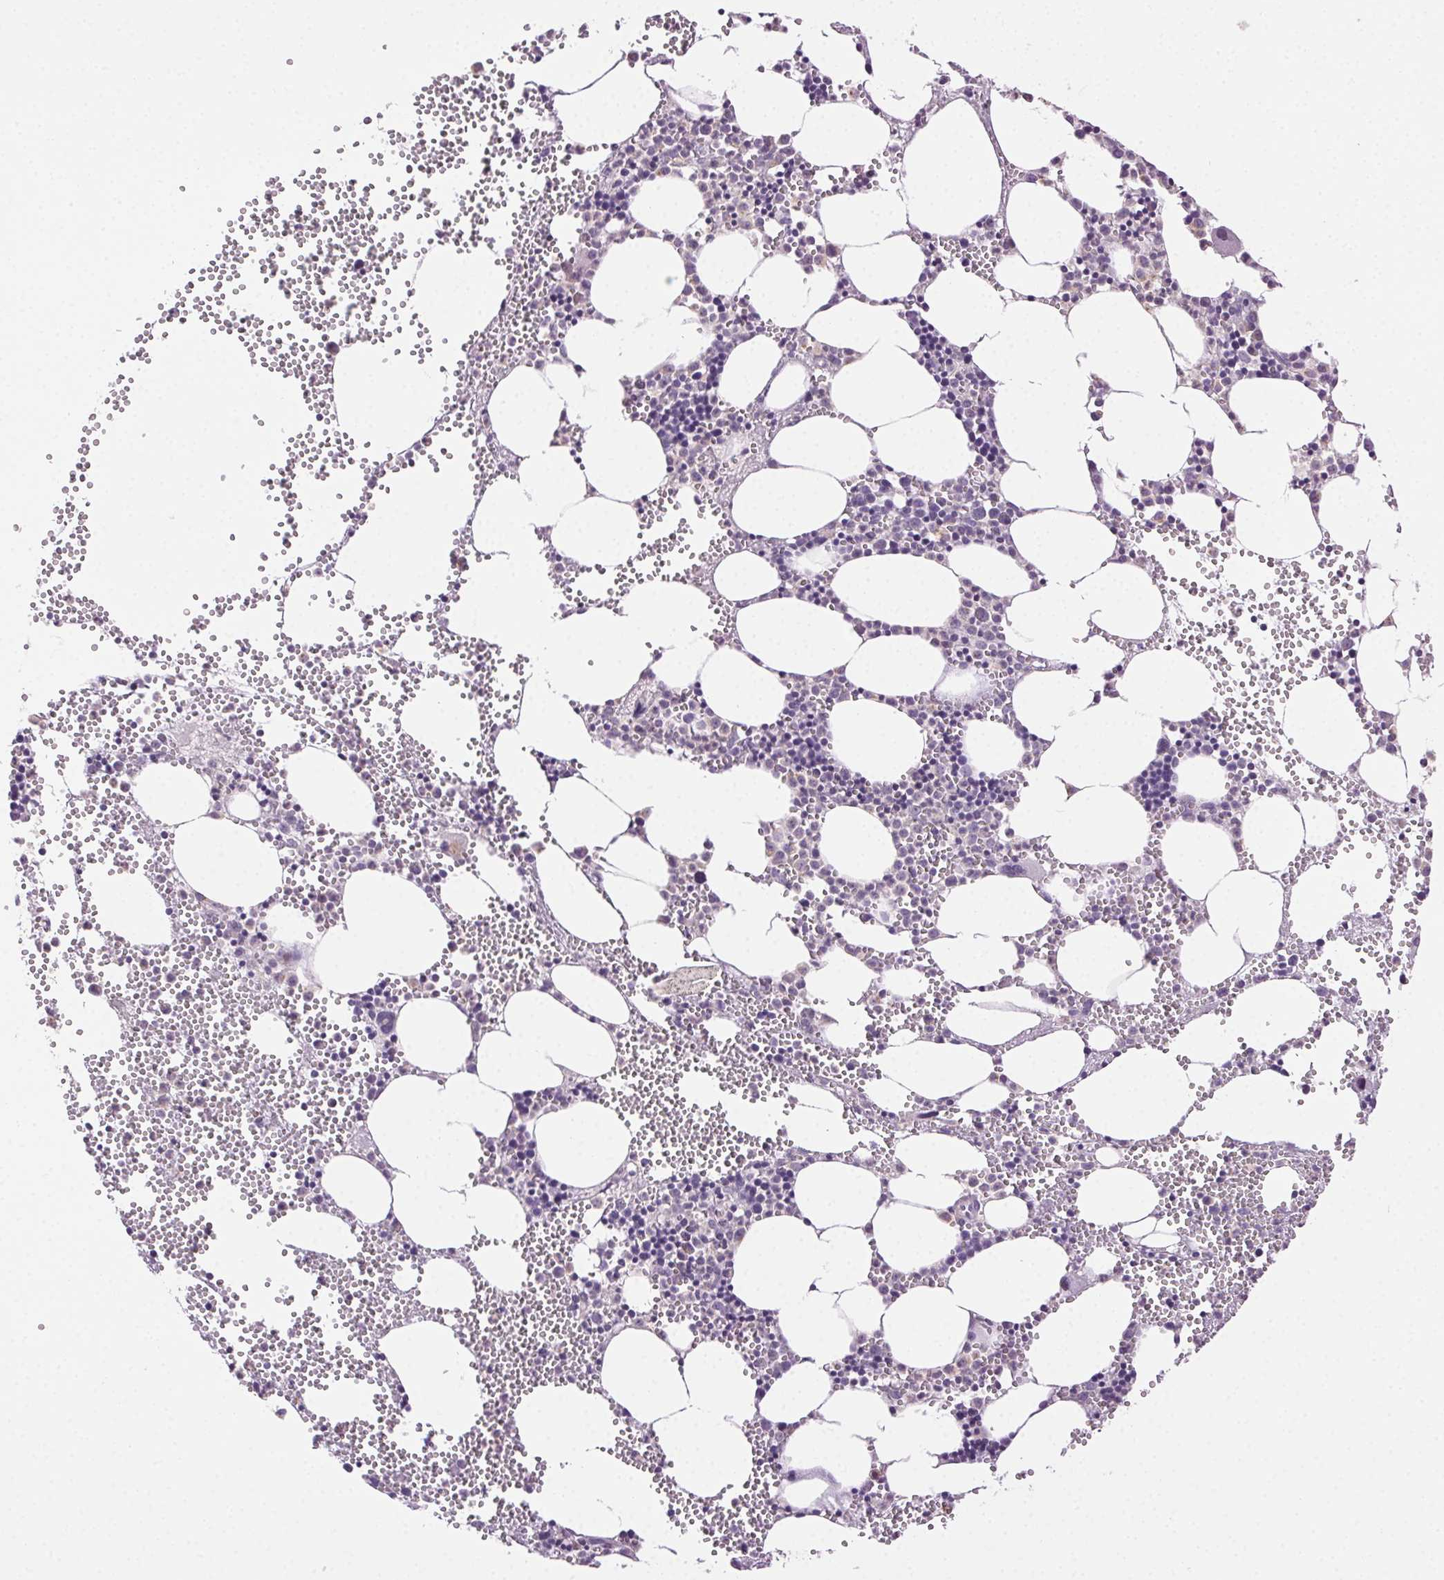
{"staining": {"intensity": "negative", "quantity": "none", "location": "none"}, "tissue": "bone marrow", "cell_type": "Hematopoietic cells", "image_type": "normal", "snomed": [{"axis": "morphology", "description": "Normal tissue, NOS"}, {"axis": "topography", "description": "Bone marrow"}], "caption": "Immunohistochemistry (IHC) image of normal bone marrow: human bone marrow stained with DAB (3,3'-diaminobenzidine) shows no significant protein positivity in hematopoietic cells.", "gene": "CLDN10", "patient": {"sex": "male", "age": 89}}